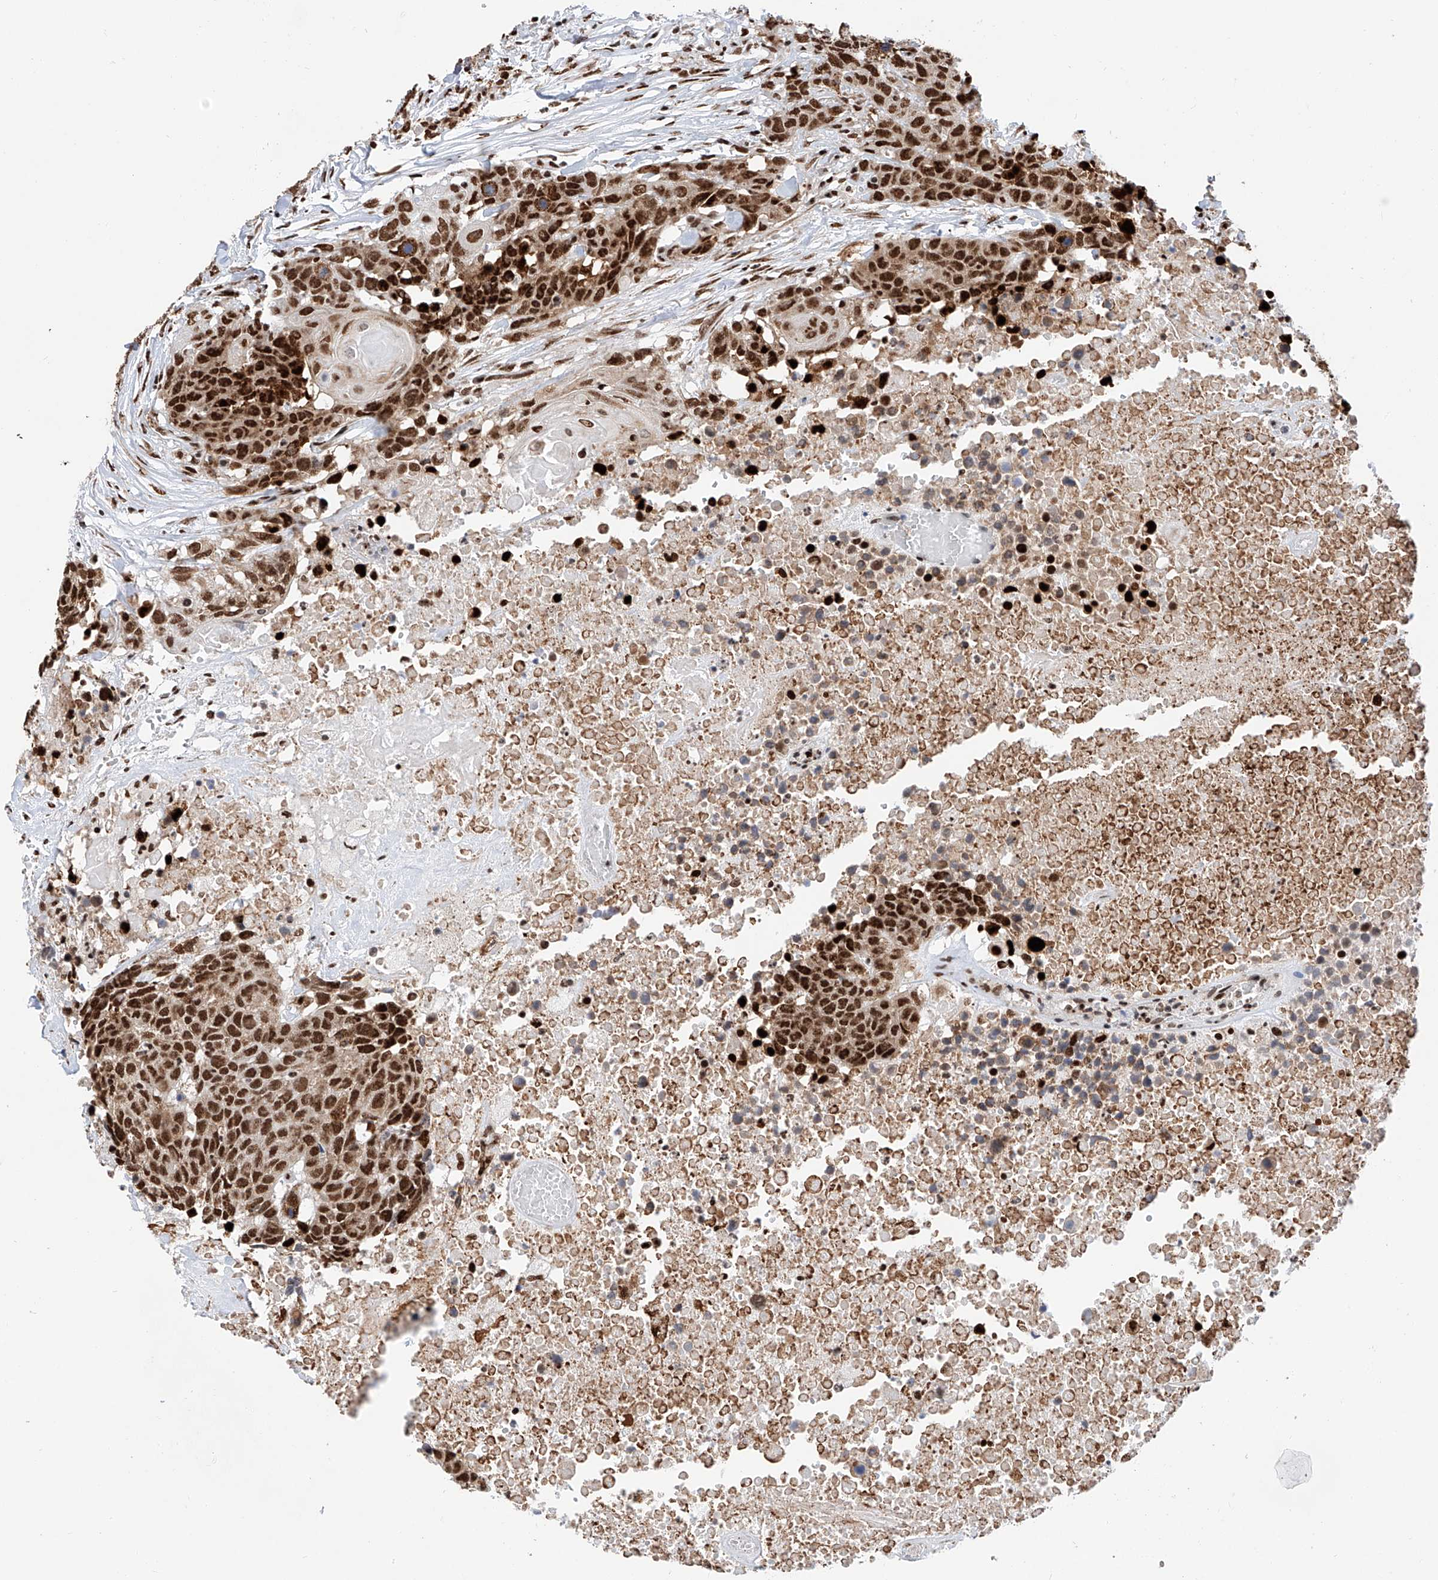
{"staining": {"intensity": "strong", "quantity": ">75%", "location": "nuclear"}, "tissue": "head and neck cancer", "cell_type": "Tumor cells", "image_type": "cancer", "snomed": [{"axis": "morphology", "description": "Squamous cell carcinoma, NOS"}, {"axis": "topography", "description": "Head-Neck"}], "caption": "High-power microscopy captured an immunohistochemistry photomicrograph of head and neck squamous cell carcinoma, revealing strong nuclear staining in about >75% of tumor cells.", "gene": "SRSF6", "patient": {"sex": "male", "age": 66}}